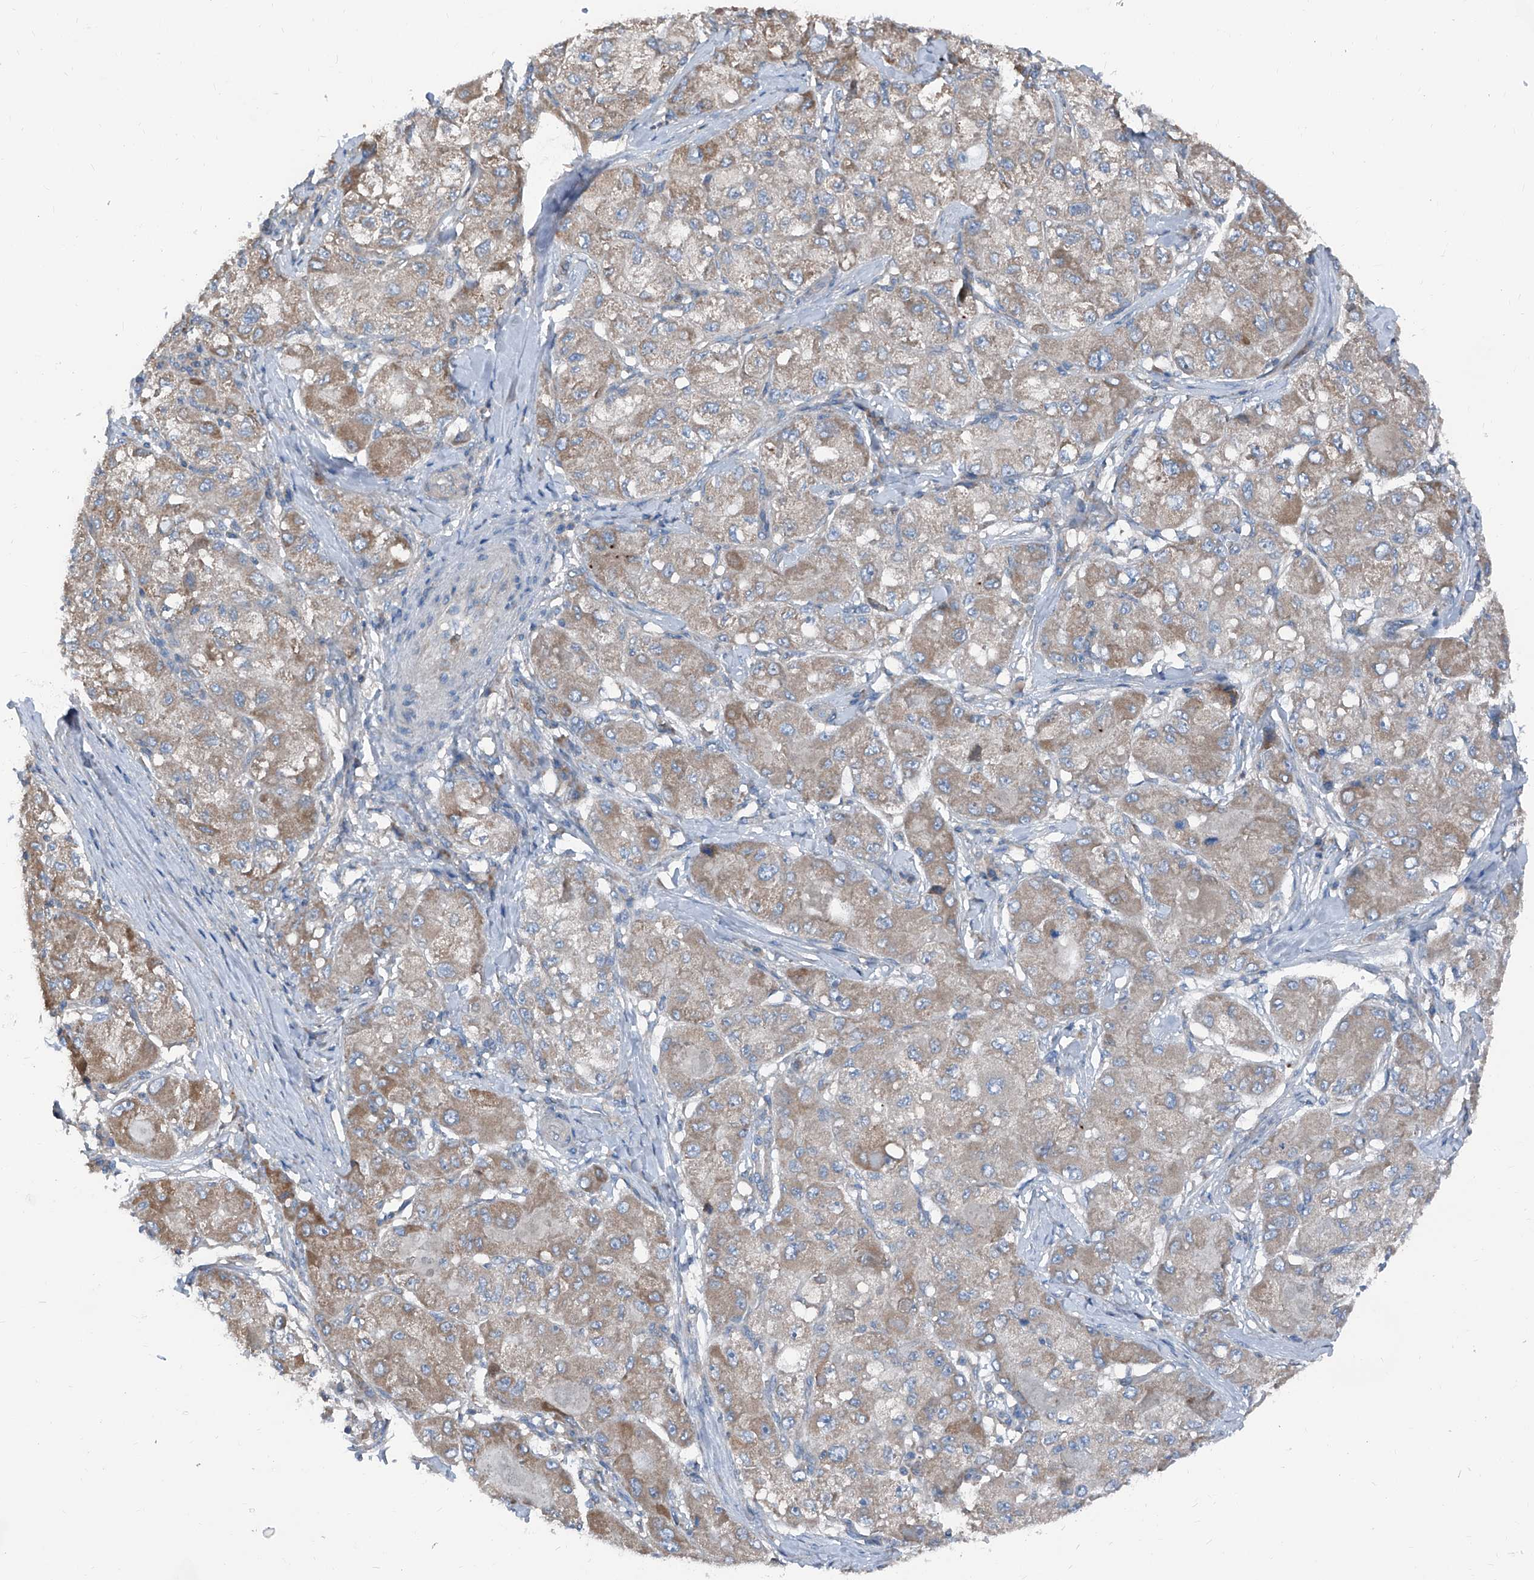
{"staining": {"intensity": "moderate", "quantity": "25%-75%", "location": "cytoplasmic/membranous"}, "tissue": "liver cancer", "cell_type": "Tumor cells", "image_type": "cancer", "snomed": [{"axis": "morphology", "description": "Carcinoma, Hepatocellular, NOS"}, {"axis": "topography", "description": "Liver"}], "caption": "Protein expression analysis of liver hepatocellular carcinoma demonstrates moderate cytoplasmic/membranous expression in about 25%-75% of tumor cells. (brown staining indicates protein expression, while blue staining denotes nuclei).", "gene": "GPAT3", "patient": {"sex": "male", "age": 80}}